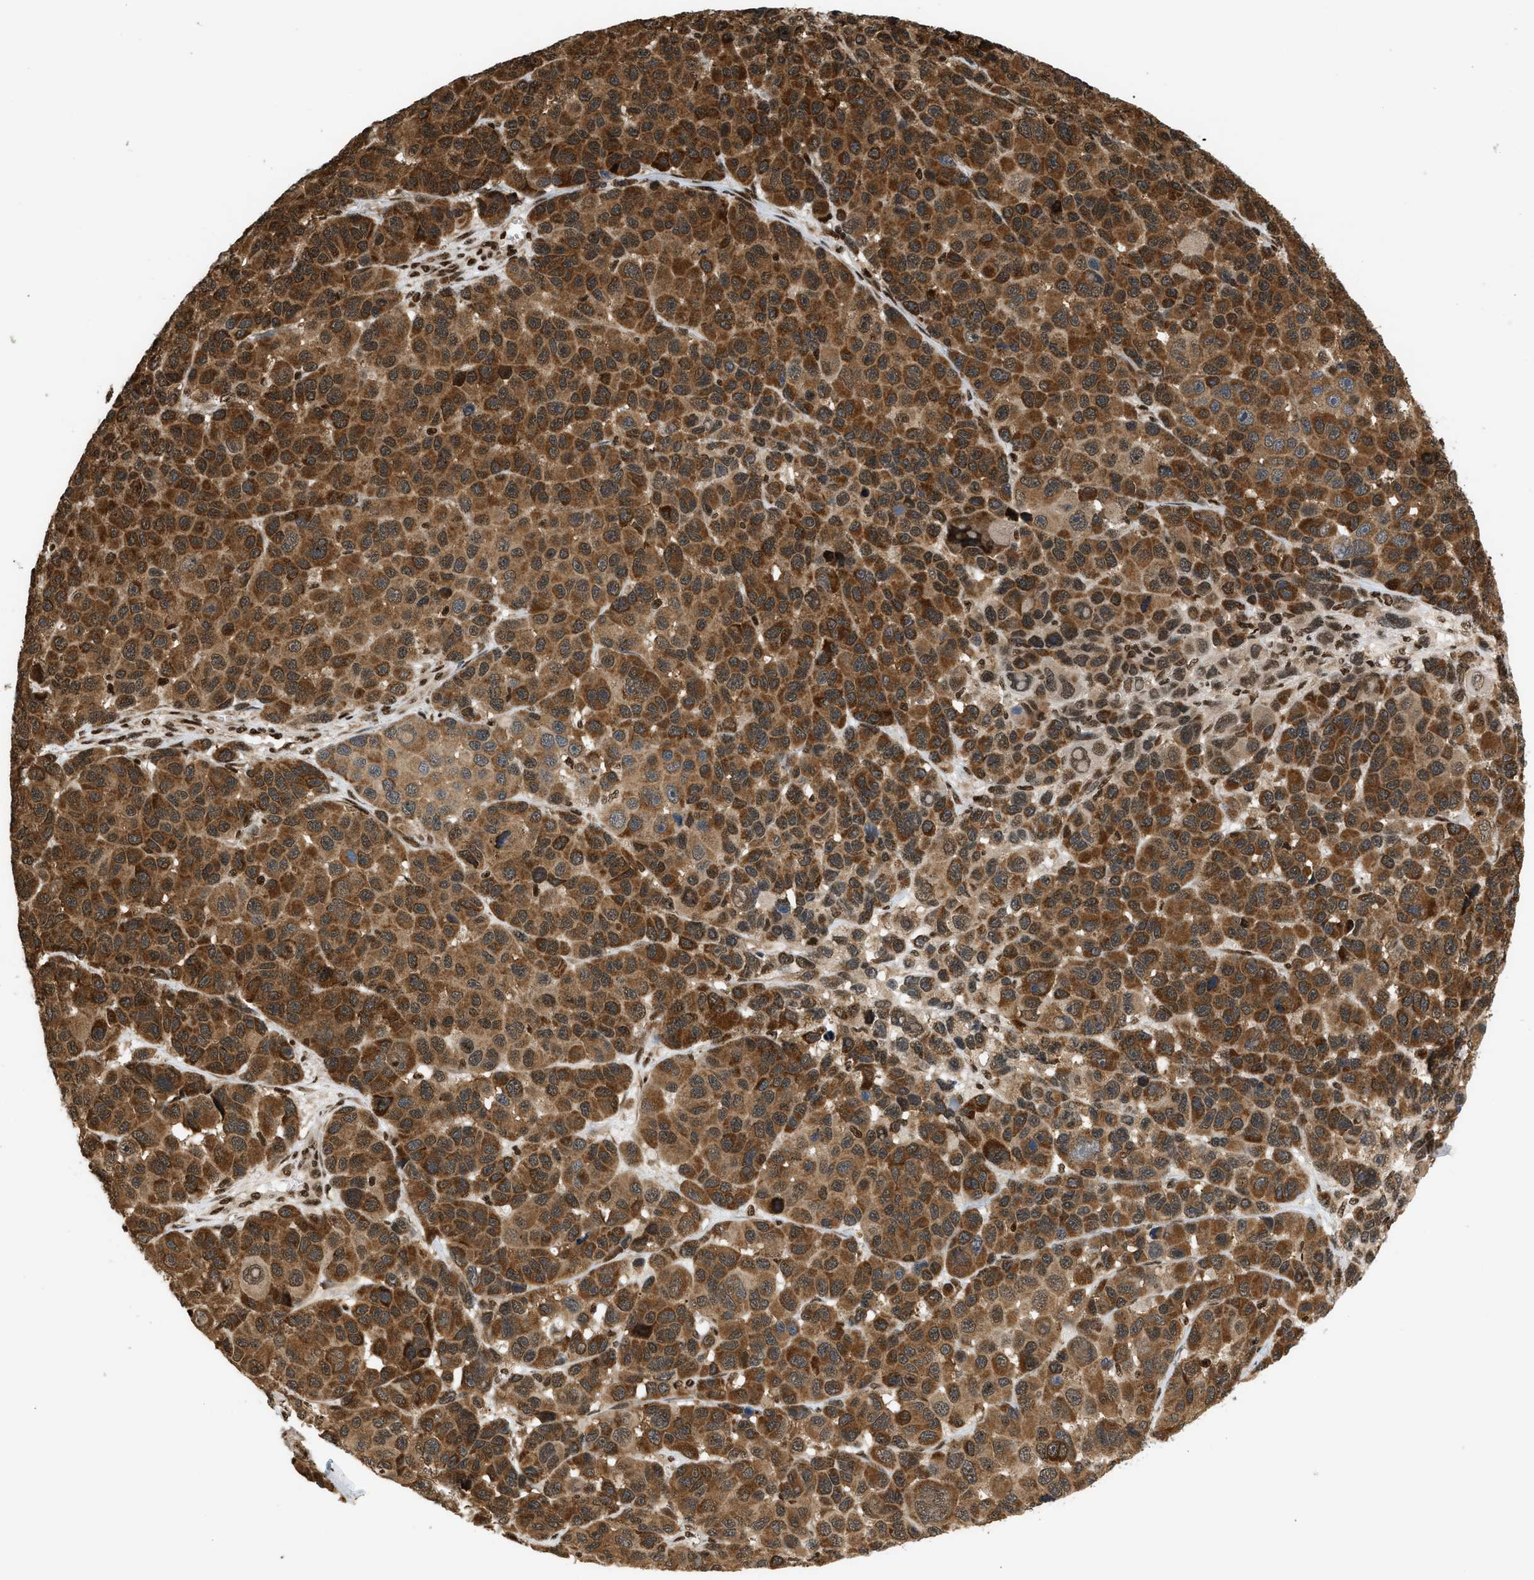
{"staining": {"intensity": "strong", "quantity": ">75%", "location": "cytoplasmic/membranous"}, "tissue": "melanoma", "cell_type": "Tumor cells", "image_type": "cancer", "snomed": [{"axis": "morphology", "description": "Malignant melanoma, NOS"}, {"axis": "topography", "description": "Skin"}], "caption": "Protein expression analysis of melanoma demonstrates strong cytoplasmic/membranous expression in approximately >75% of tumor cells. The protein is shown in brown color, while the nuclei are stained blue.", "gene": "RBM5", "patient": {"sex": "male", "age": 53}}